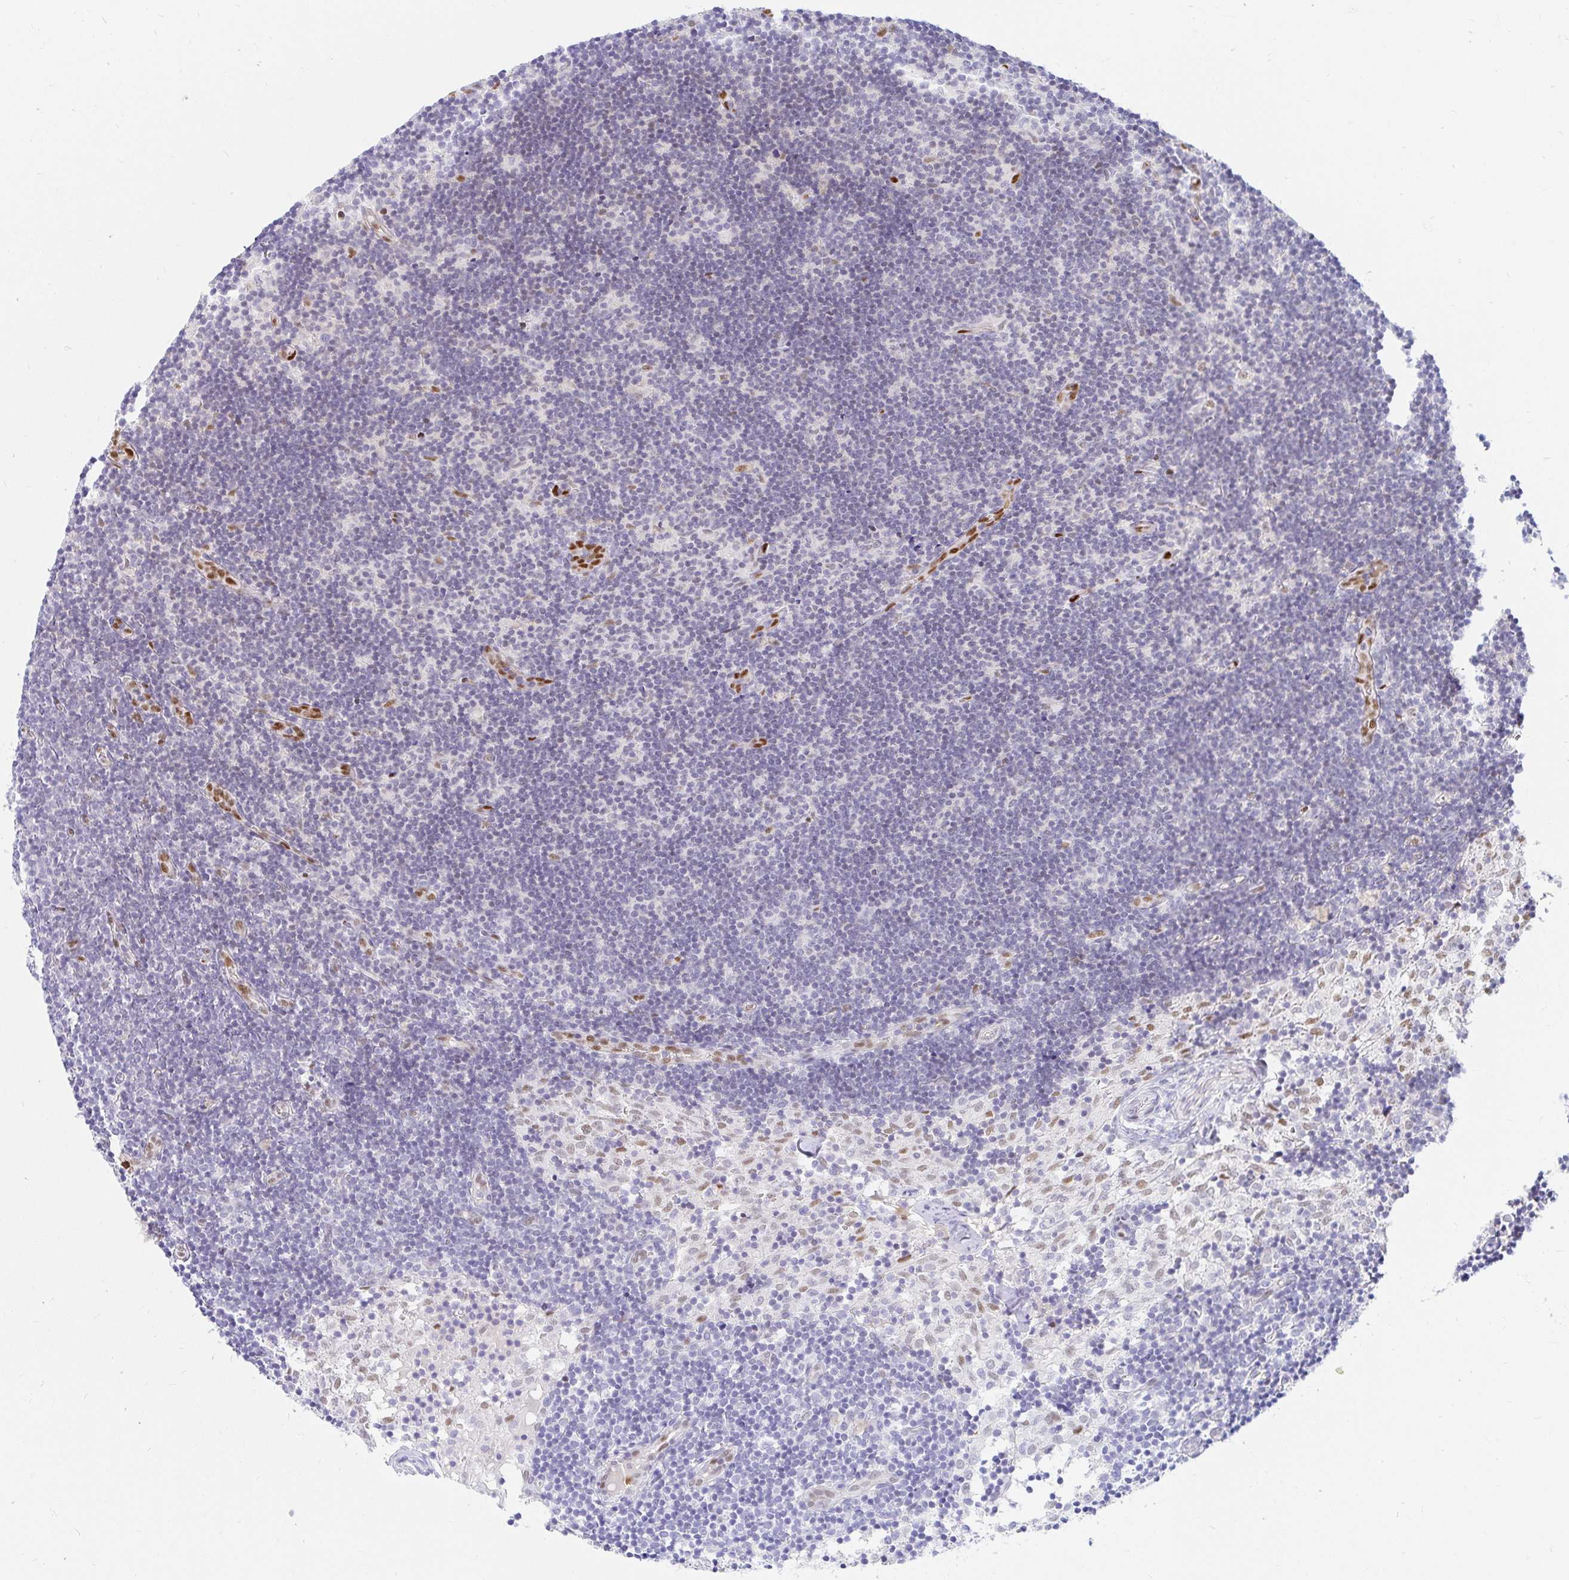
{"staining": {"intensity": "negative", "quantity": "none", "location": "none"}, "tissue": "lymph node", "cell_type": "Germinal center cells", "image_type": "normal", "snomed": [{"axis": "morphology", "description": "Normal tissue, NOS"}, {"axis": "topography", "description": "Lymph node"}], "caption": "Lymph node was stained to show a protein in brown. There is no significant staining in germinal center cells. The staining is performed using DAB brown chromogen with nuclei counter-stained in using hematoxylin.", "gene": "HINFP", "patient": {"sex": "female", "age": 31}}